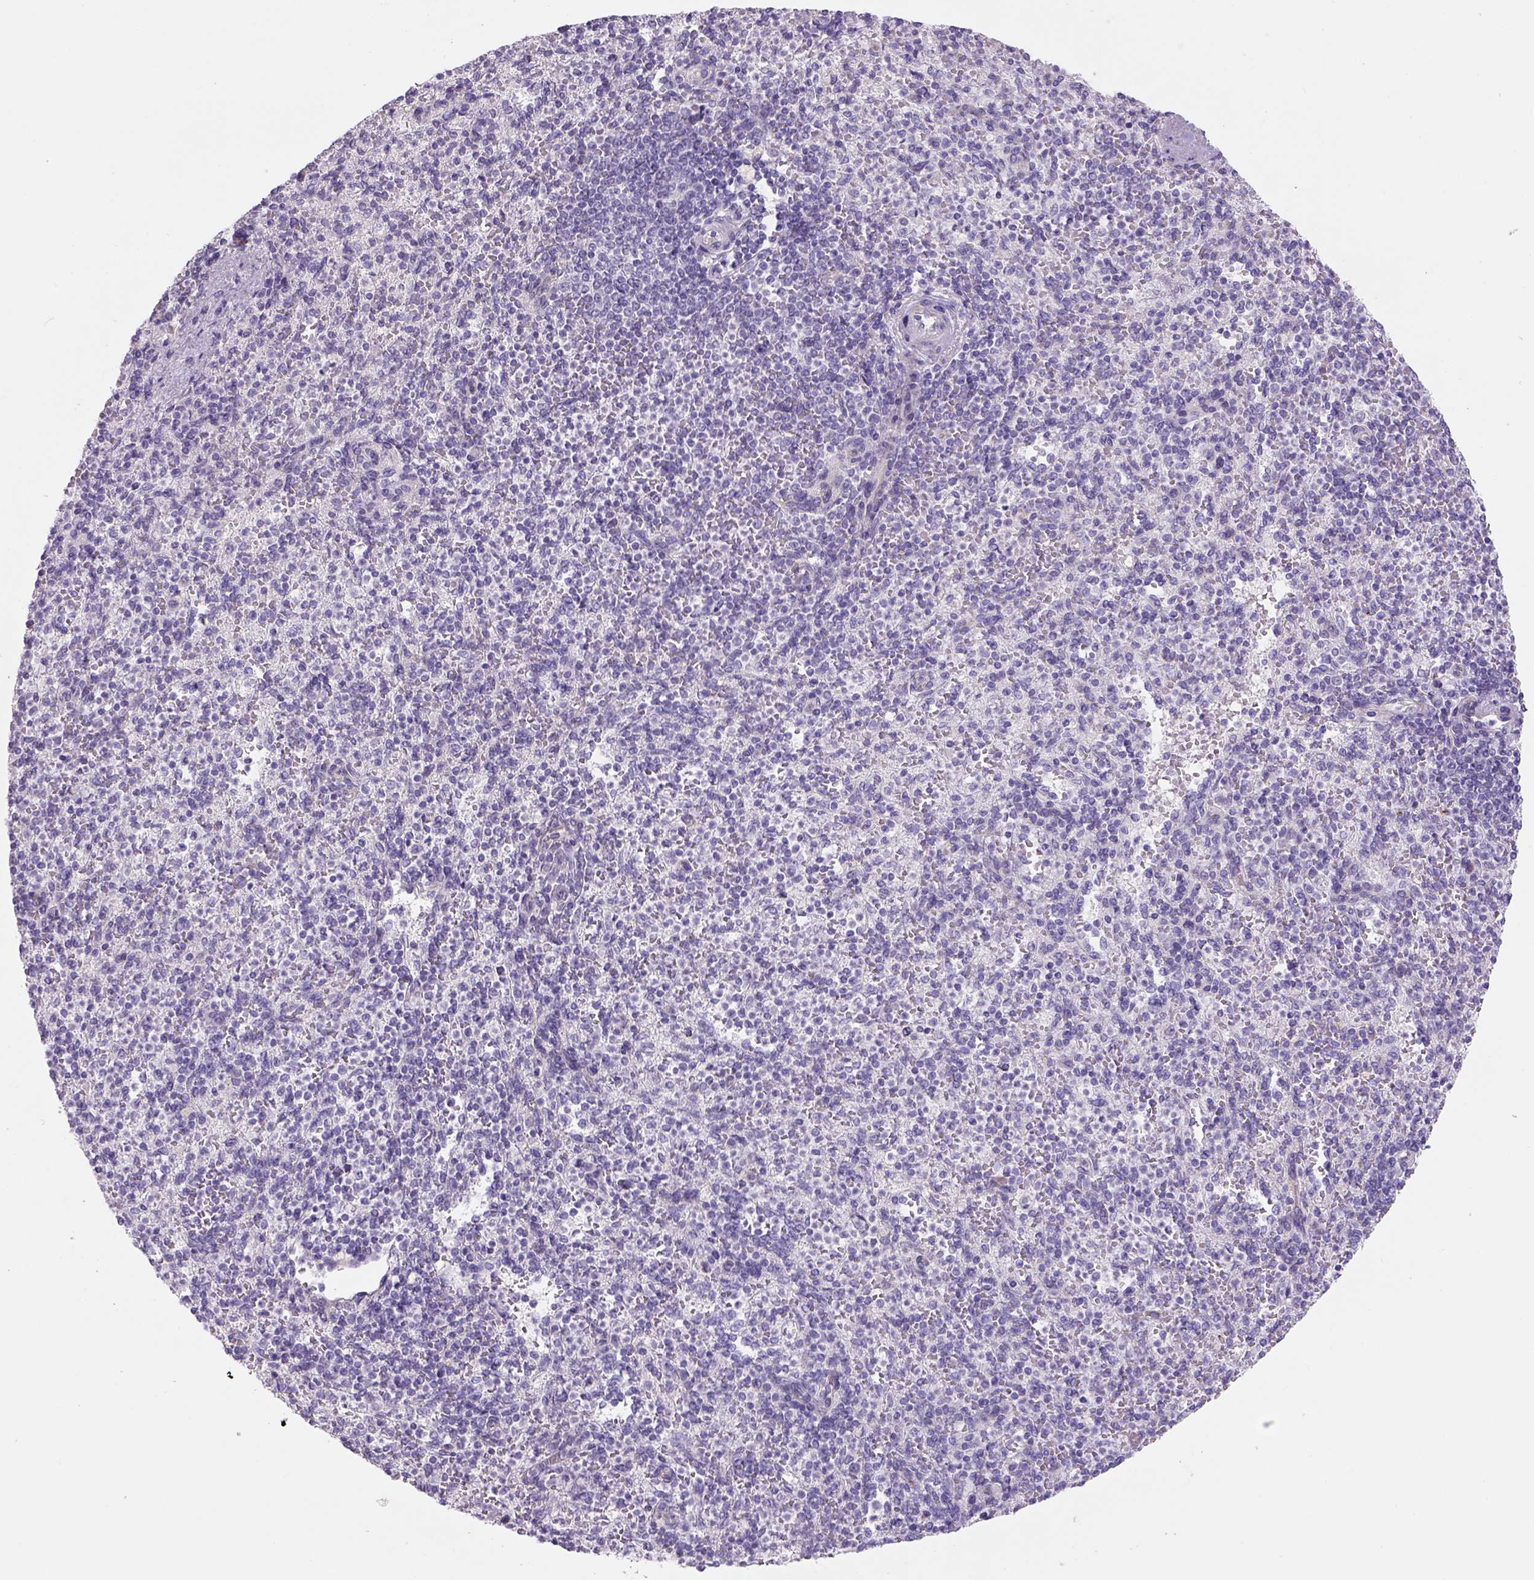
{"staining": {"intensity": "negative", "quantity": "none", "location": "none"}, "tissue": "spleen", "cell_type": "Cells in red pulp", "image_type": "normal", "snomed": [{"axis": "morphology", "description": "Normal tissue, NOS"}, {"axis": "topography", "description": "Spleen"}], "caption": "Immunohistochemical staining of normal spleen shows no significant positivity in cells in red pulp.", "gene": "TENM4", "patient": {"sex": "female", "age": 74}}